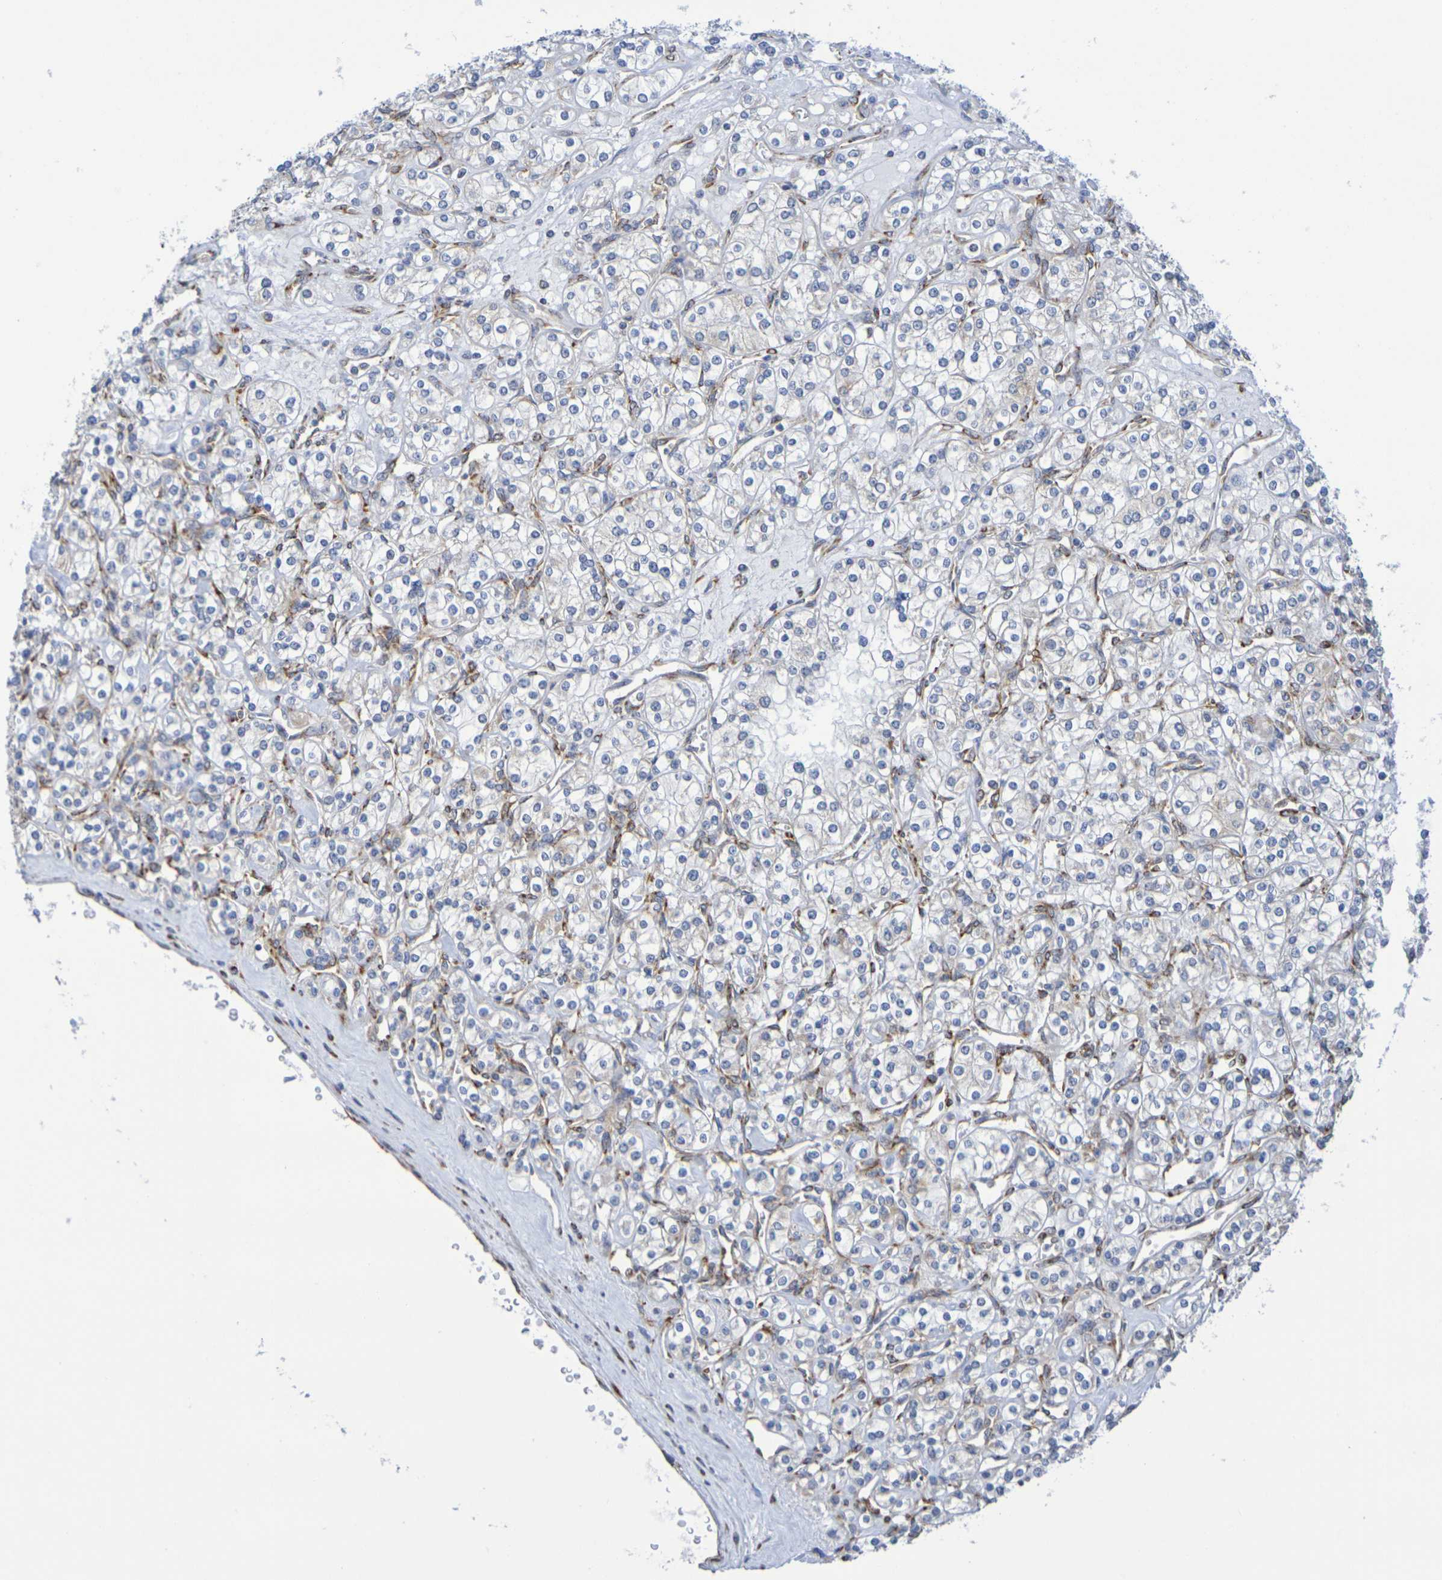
{"staining": {"intensity": "weak", "quantity": "25%-75%", "location": "cytoplasmic/membranous"}, "tissue": "renal cancer", "cell_type": "Tumor cells", "image_type": "cancer", "snomed": [{"axis": "morphology", "description": "Adenocarcinoma, NOS"}, {"axis": "topography", "description": "Kidney"}], "caption": "High-magnification brightfield microscopy of renal cancer (adenocarcinoma) stained with DAB (brown) and counterstained with hematoxylin (blue). tumor cells exhibit weak cytoplasmic/membranous expression is seen in approximately25%-75% of cells.", "gene": "TMCC3", "patient": {"sex": "male", "age": 77}}